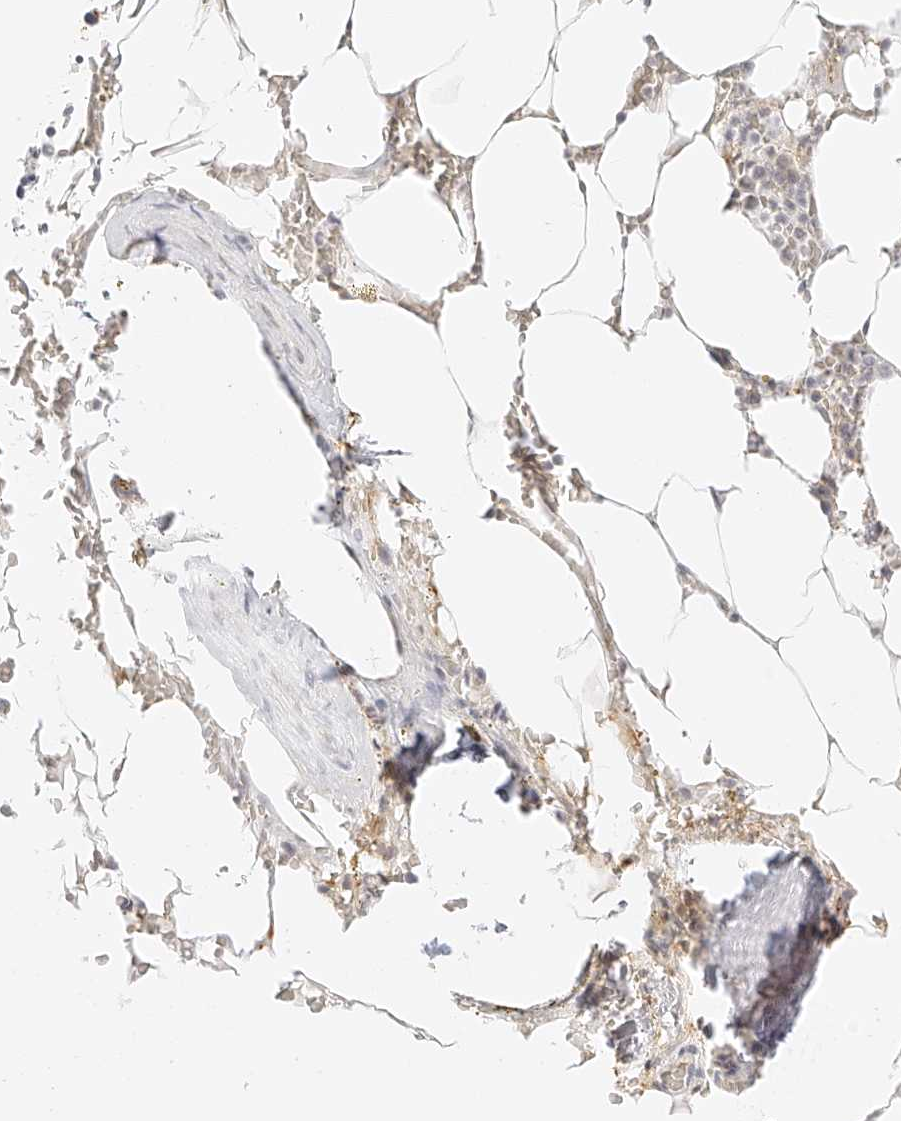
{"staining": {"intensity": "negative", "quantity": "none", "location": "none"}, "tissue": "bone marrow", "cell_type": "Hematopoietic cells", "image_type": "normal", "snomed": [{"axis": "morphology", "description": "Normal tissue, NOS"}, {"axis": "topography", "description": "Bone marrow"}], "caption": "High power microscopy micrograph of an immunohistochemistry (IHC) histopathology image of normal bone marrow, revealing no significant expression in hematopoietic cells.", "gene": "ZFP69", "patient": {"sex": "male", "age": 70}}